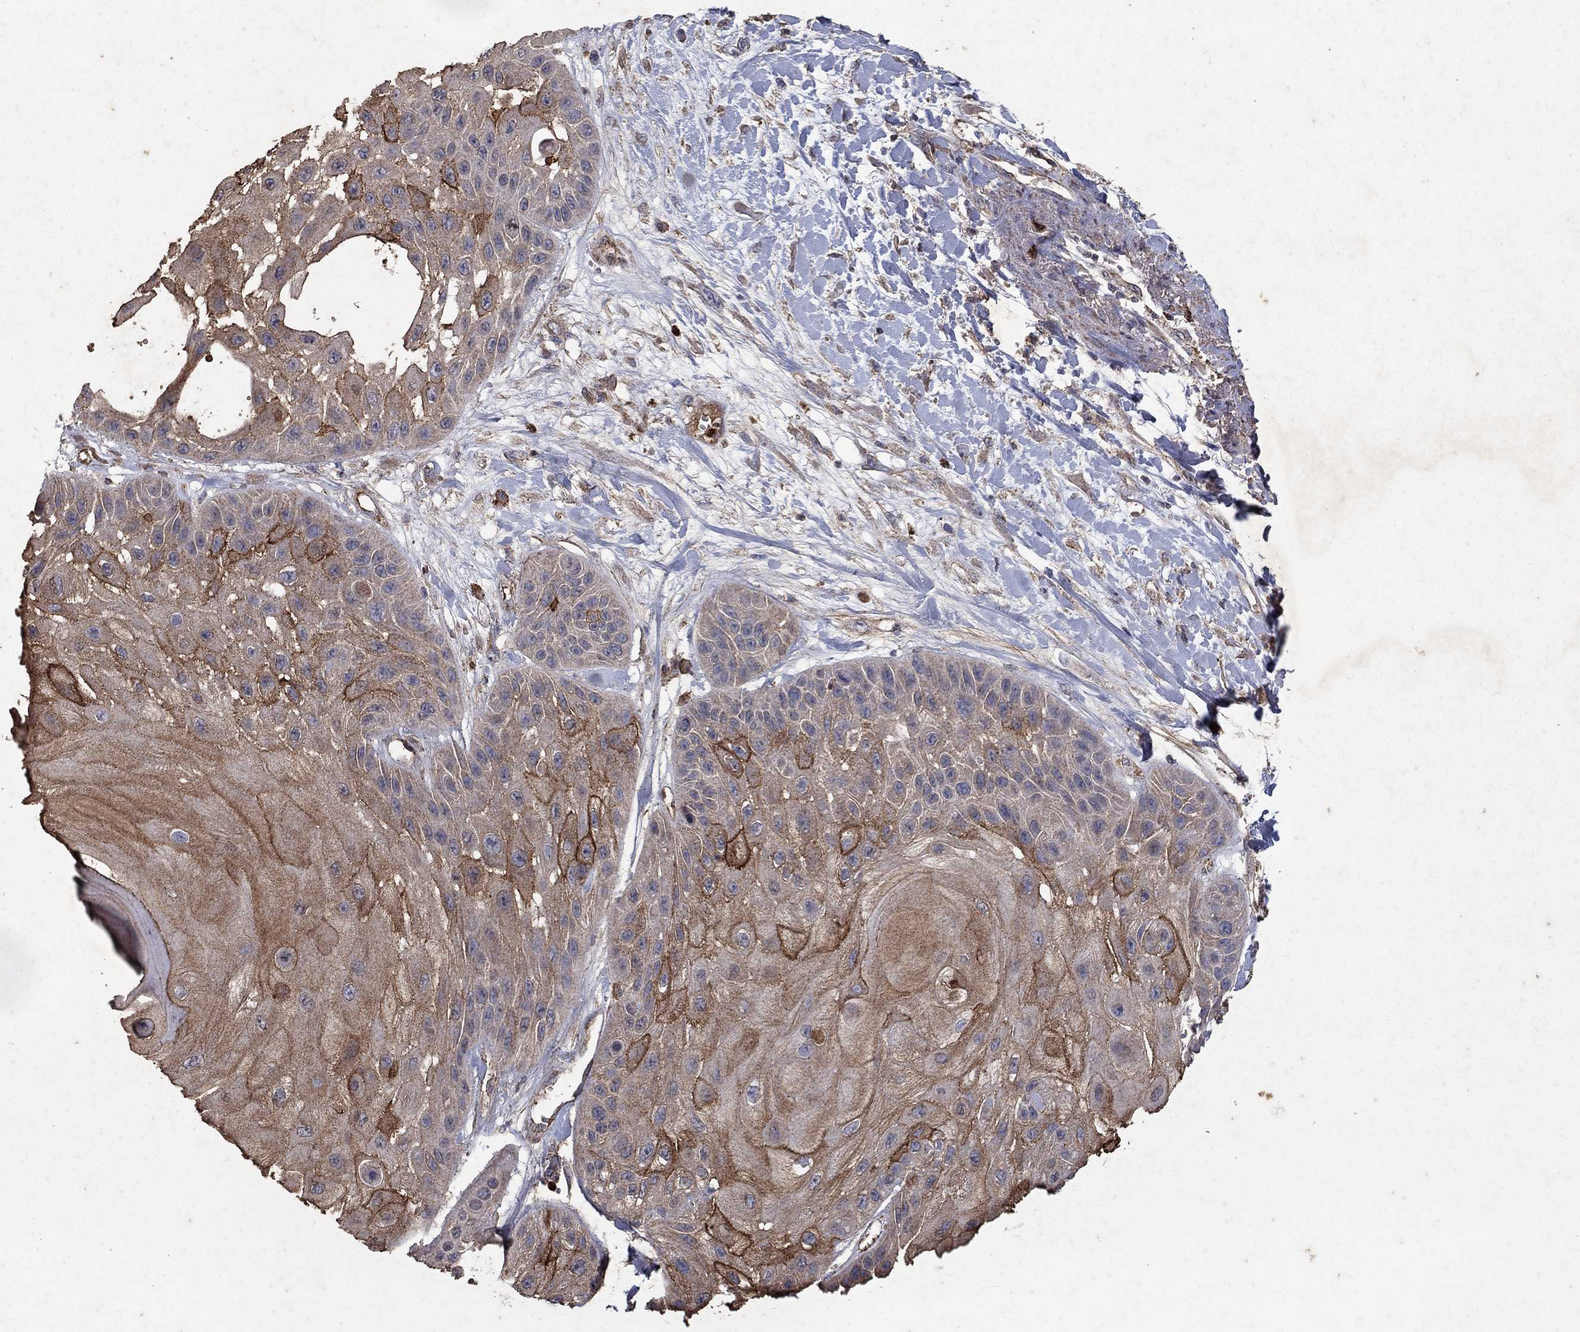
{"staining": {"intensity": "strong", "quantity": "25%-75%", "location": "cytoplasmic/membranous"}, "tissue": "skin cancer", "cell_type": "Tumor cells", "image_type": "cancer", "snomed": [{"axis": "morphology", "description": "Normal tissue, NOS"}, {"axis": "morphology", "description": "Squamous cell carcinoma, NOS"}, {"axis": "topography", "description": "Skin"}], "caption": "Human skin squamous cell carcinoma stained with a brown dye shows strong cytoplasmic/membranous positive expression in about 25%-75% of tumor cells.", "gene": "CD24", "patient": {"sex": "male", "age": 79}}